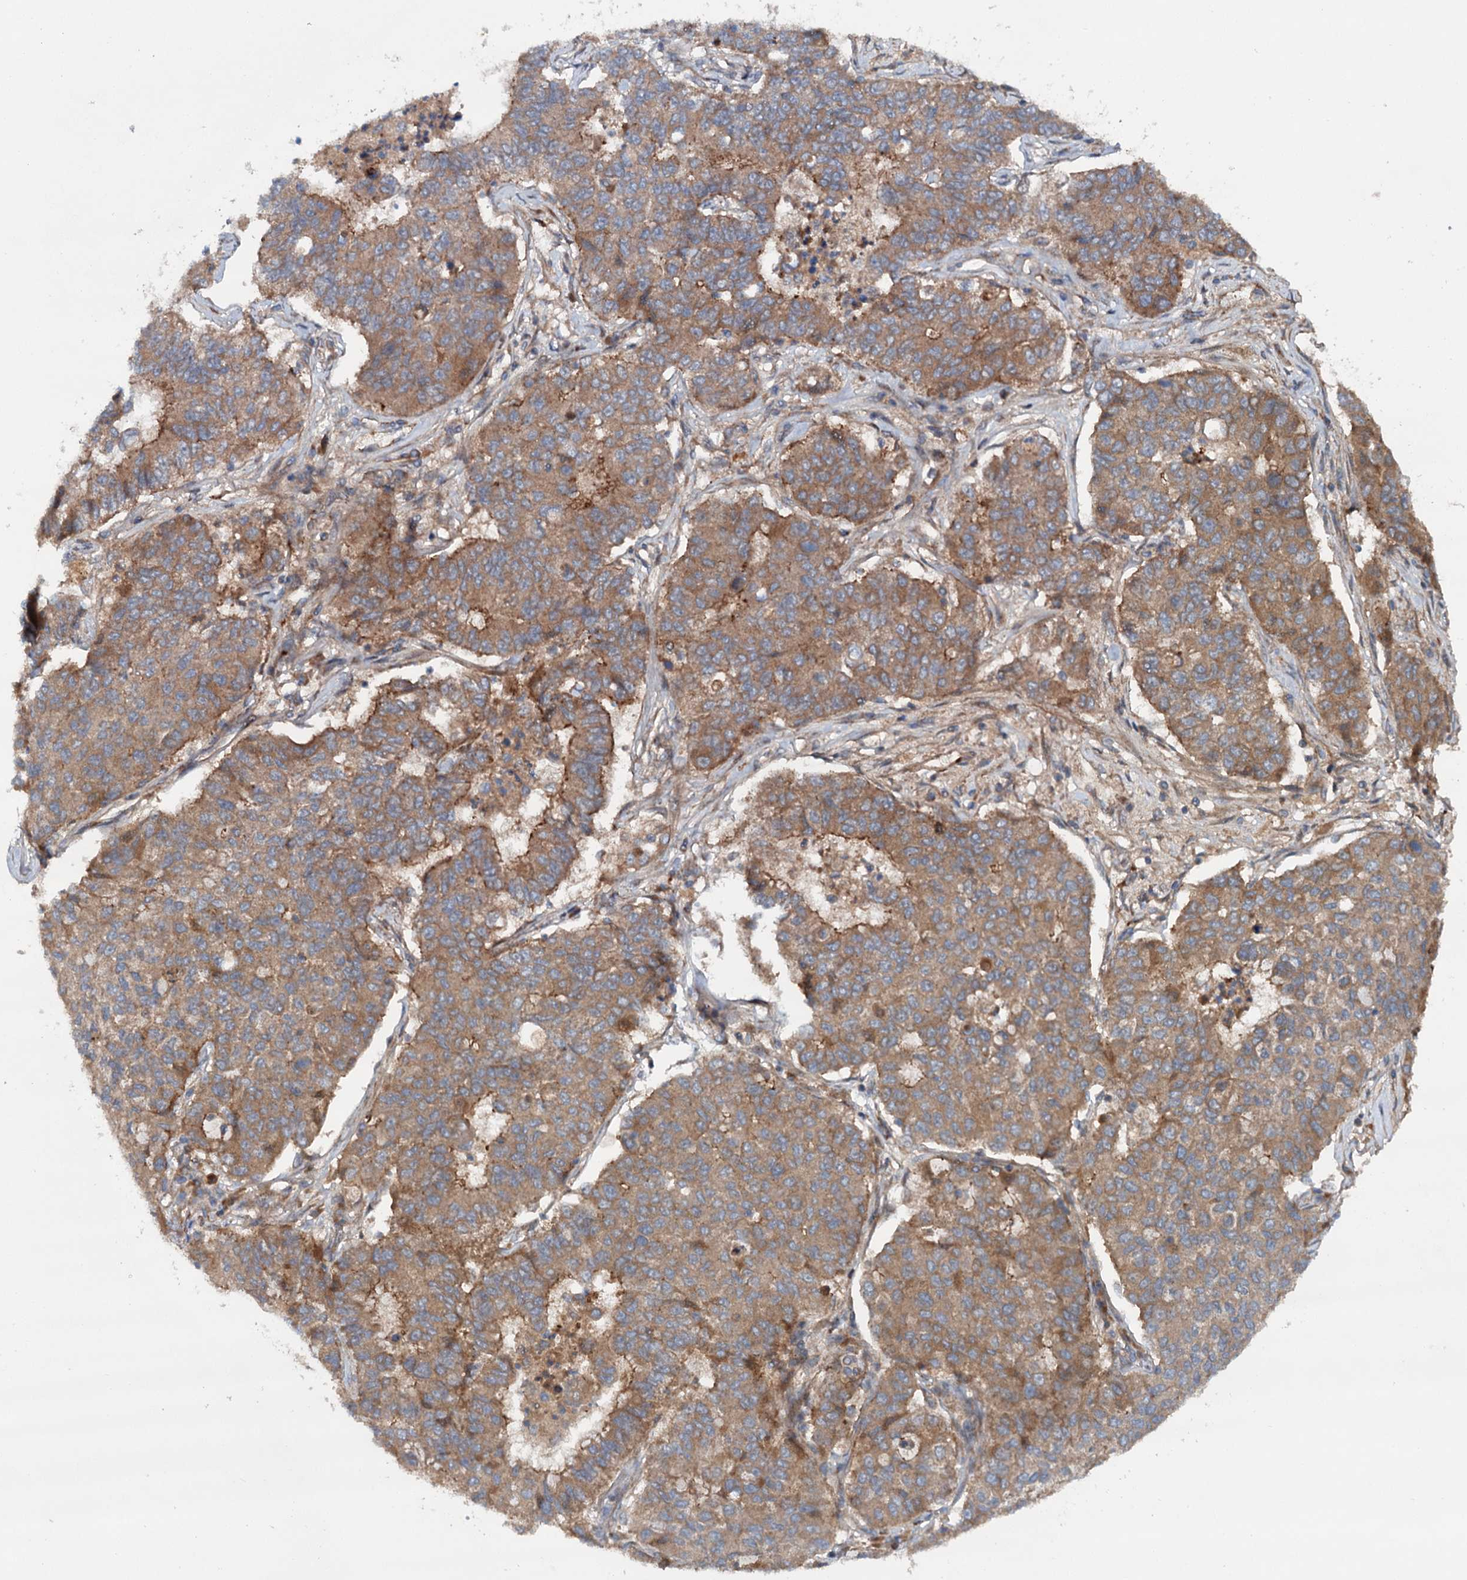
{"staining": {"intensity": "moderate", "quantity": ">75%", "location": "cytoplasmic/membranous"}, "tissue": "lung cancer", "cell_type": "Tumor cells", "image_type": "cancer", "snomed": [{"axis": "morphology", "description": "Squamous cell carcinoma, NOS"}, {"axis": "topography", "description": "Lung"}], "caption": "Squamous cell carcinoma (lung) tissue exhibits moderate cytoplasmic/membranous expression in about >75% of tumor cells, visualized by immunohistochemistry.", "gene": "ADGRG4", "patient": {"sex": "male", "age": 74}}